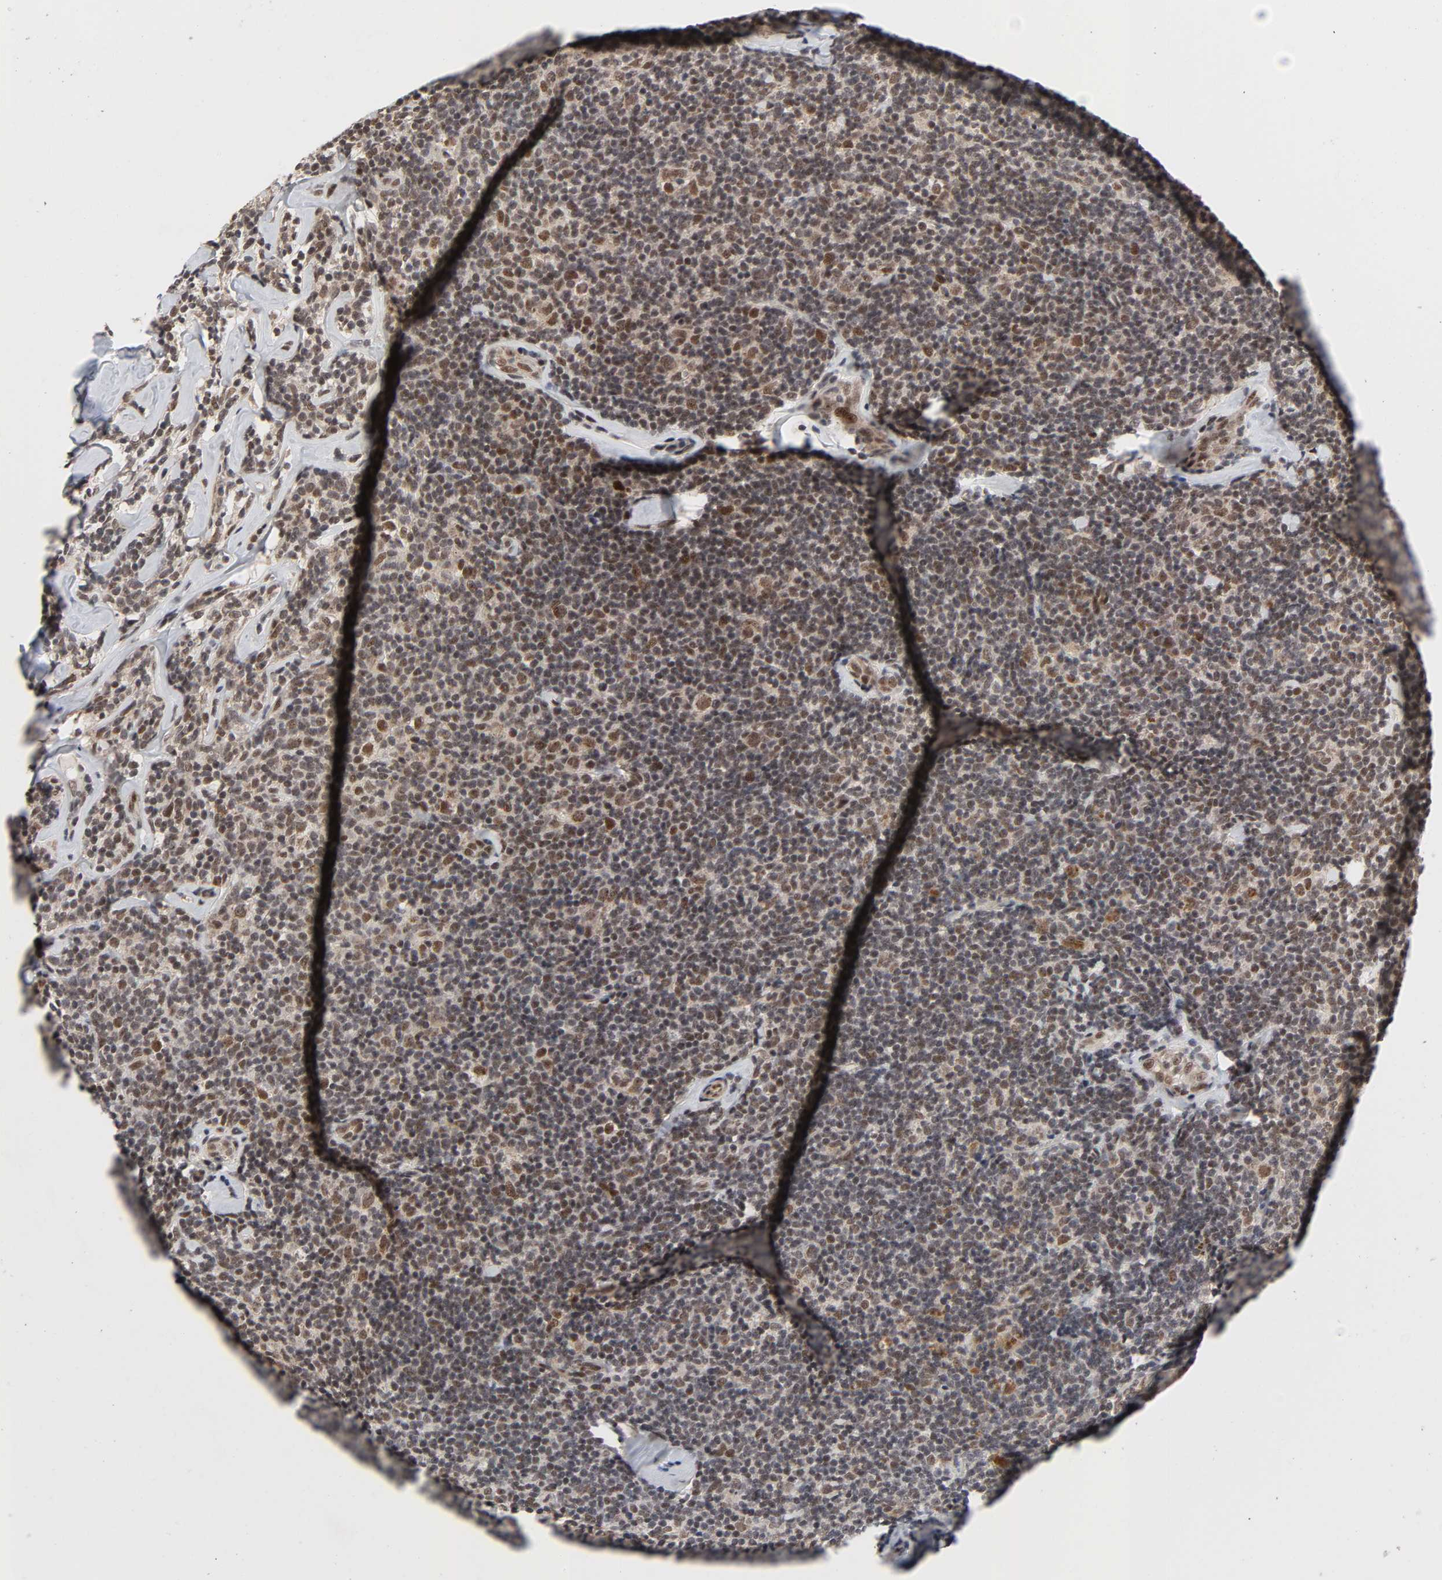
{"staining": {"intensity": "moderate", "quantity": ">75%", "location": "nuclear"}, "tissue": "lymphoma", "cell_type": "Tumor cells", "image_type": "cancer", "snomed": [{"axis": "morphology", "description": "Malignant lymphoma, non-Hodgkin's type, Low grade"}, {"axis": "topography", "description": "Lymph node"}], "caption": "Immunohistochemistry histopathology image of low-grade malignant lymphoma, non-Hodgkin's type stained for a protein (brown), which demonstrates medium levels of moderate nuclear positivity in about >75% of tumor cells.", "gene": "ZKSCAN8", "patient": {"sex": "female", "age": 56}}